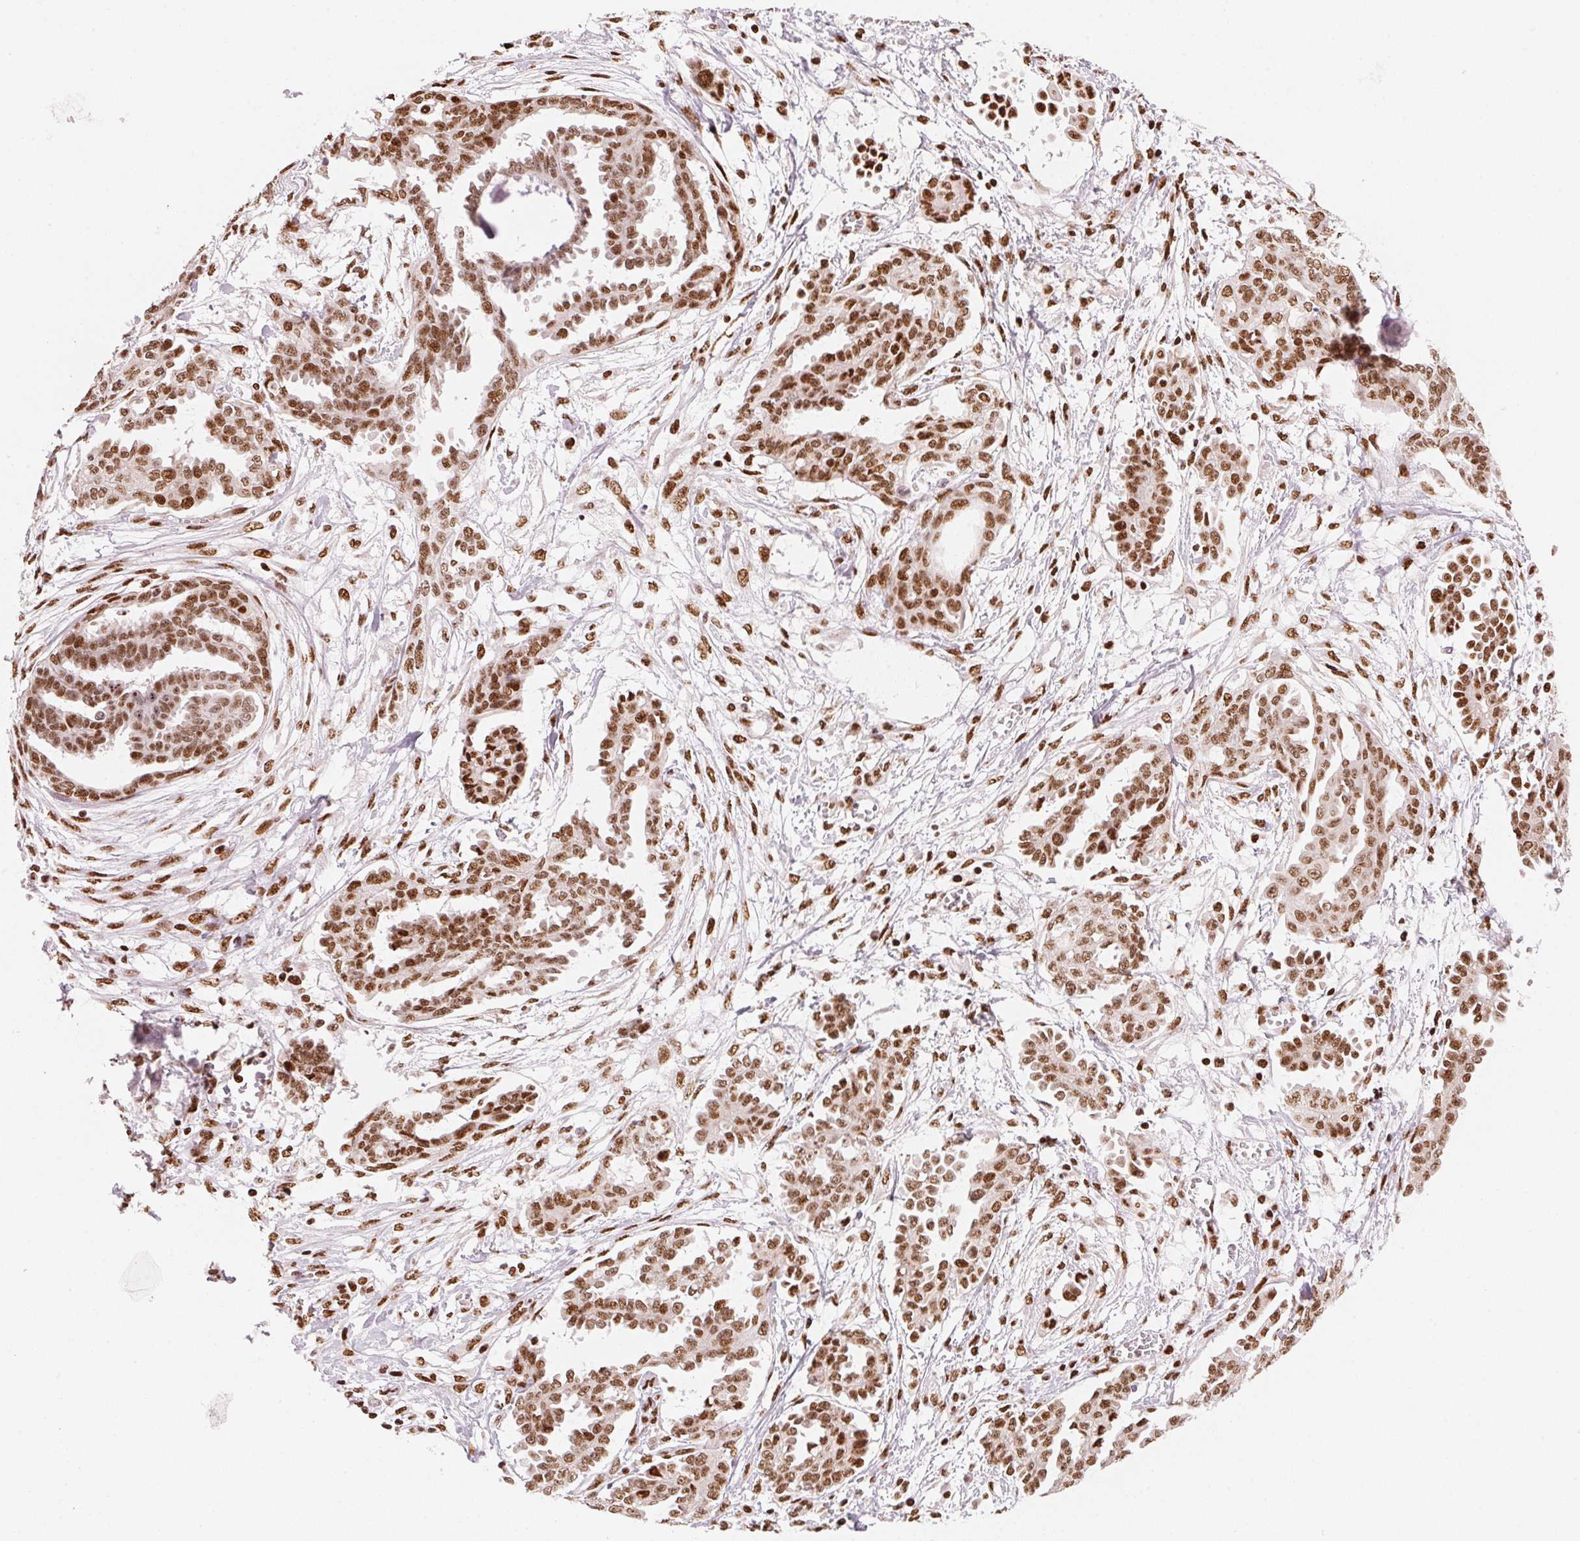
{"staining": {"intensity": "moderate", "quantity": ">75%", "location": "nuclear"}, "tissue": "ovarian cancer", "cell_type": "Tumor cells", "image_type": "cancer", "snomed": [{"axis": "morphology", "description": "Cystadenocarcinoma, serous, NOS"}, {"axis": "topography", "description": "Ovary"}], "caption": "The image shows a brown stain indicating the presence of a protein in the nuclear of tumor cells in ovarian cancer (serous cystadenocarcinoma). (IHC, brightfield microscopy, high magnification).", "gene": "NXF1", "patient": {"sex": "female", "age": 71}}